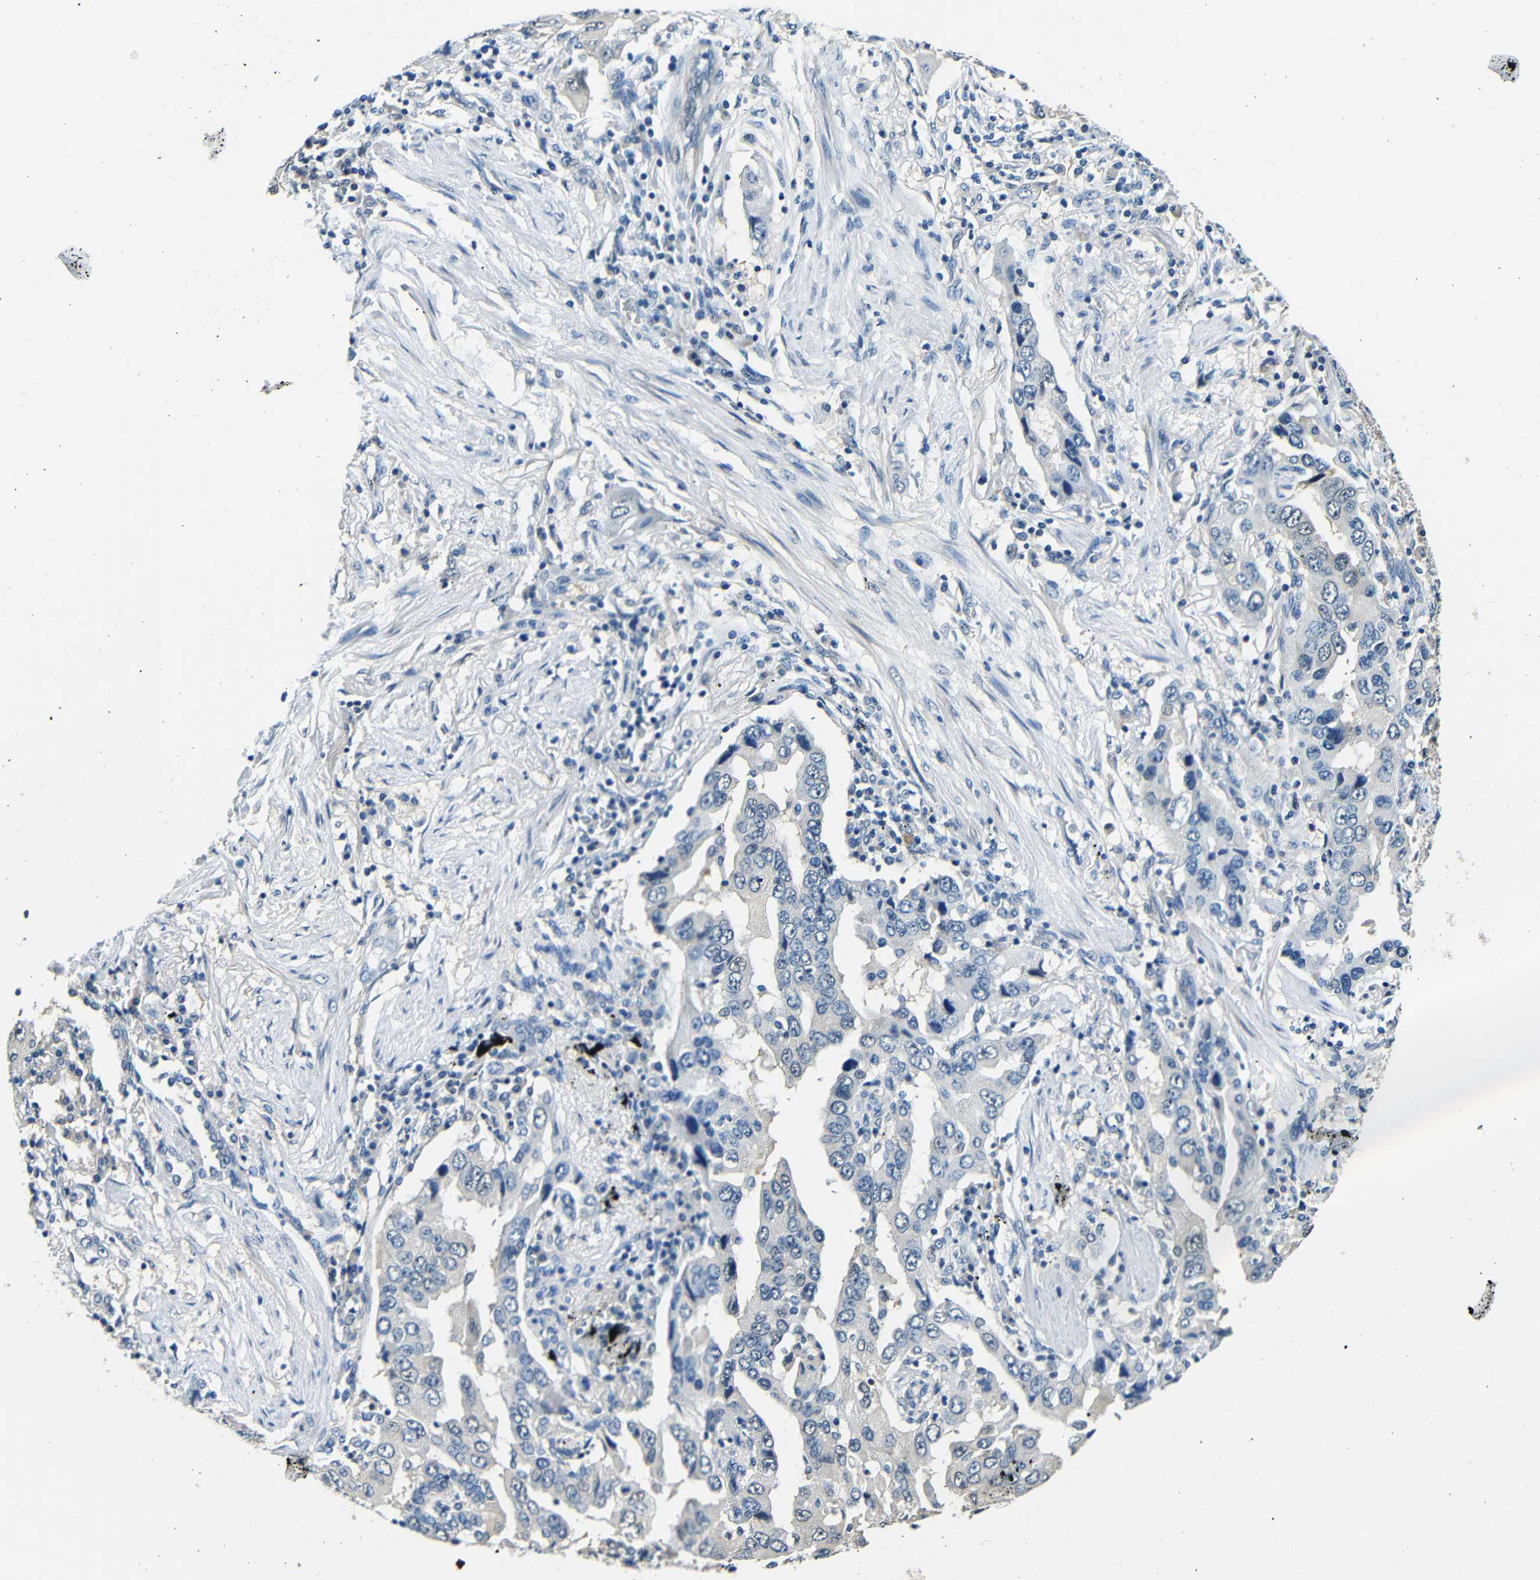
{"staining": {"intensity": "negative", "quantity": "none", "location": "none"}, "tissue": "lung cancer", "cell_type": "Tumor cells", "image_type": "cancer", "snomed": [{"axis": "morphology", "description": "Adenocarcinoma, NOS"}, {"axis": "topography", "description": "Lung"}], "caption": "Lung cancer was stained to show a protein in brown. There is no significant staining in tumor cells.", "gene": "ADAP1", "patient": {"sex": "female", "age": 65}}